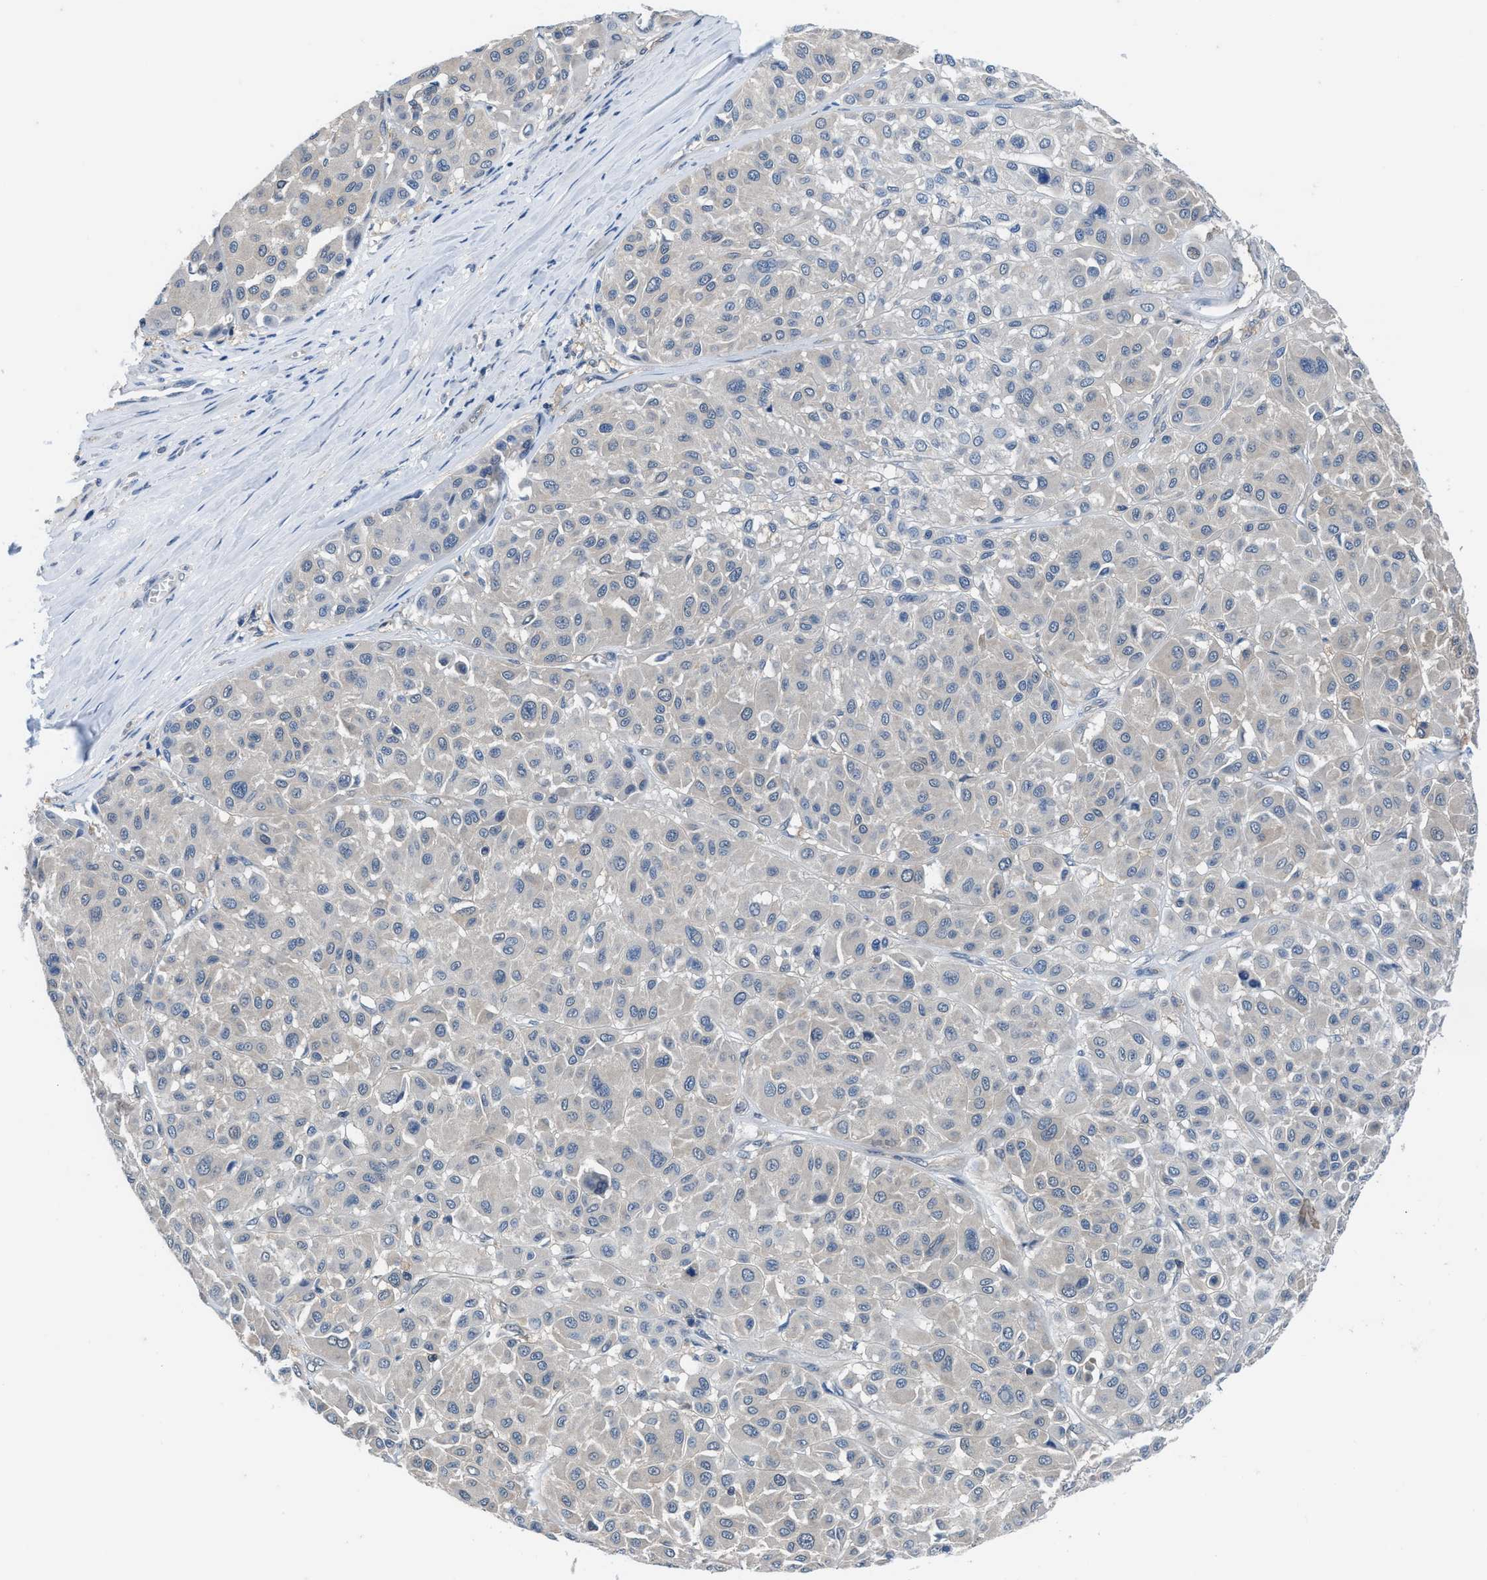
{"staining": {"intensity": "negative", "quantity": "none", "location": "none"}, "tissue": "melanoma", "cell_type": "Tumor cells", "image_type": "cancer", "snomed": [{"axis": "morphology", "description": "Malignant melanoma, Metastatic site"}, {"axis": "topography", "description": "Soft tissue"}], "caption": "Melanoma was stained to show a protein in brown. There is no significant staining in tumor cells.", "gene": "NUDT5", "patient": {"sex": "male", "age": 41}}